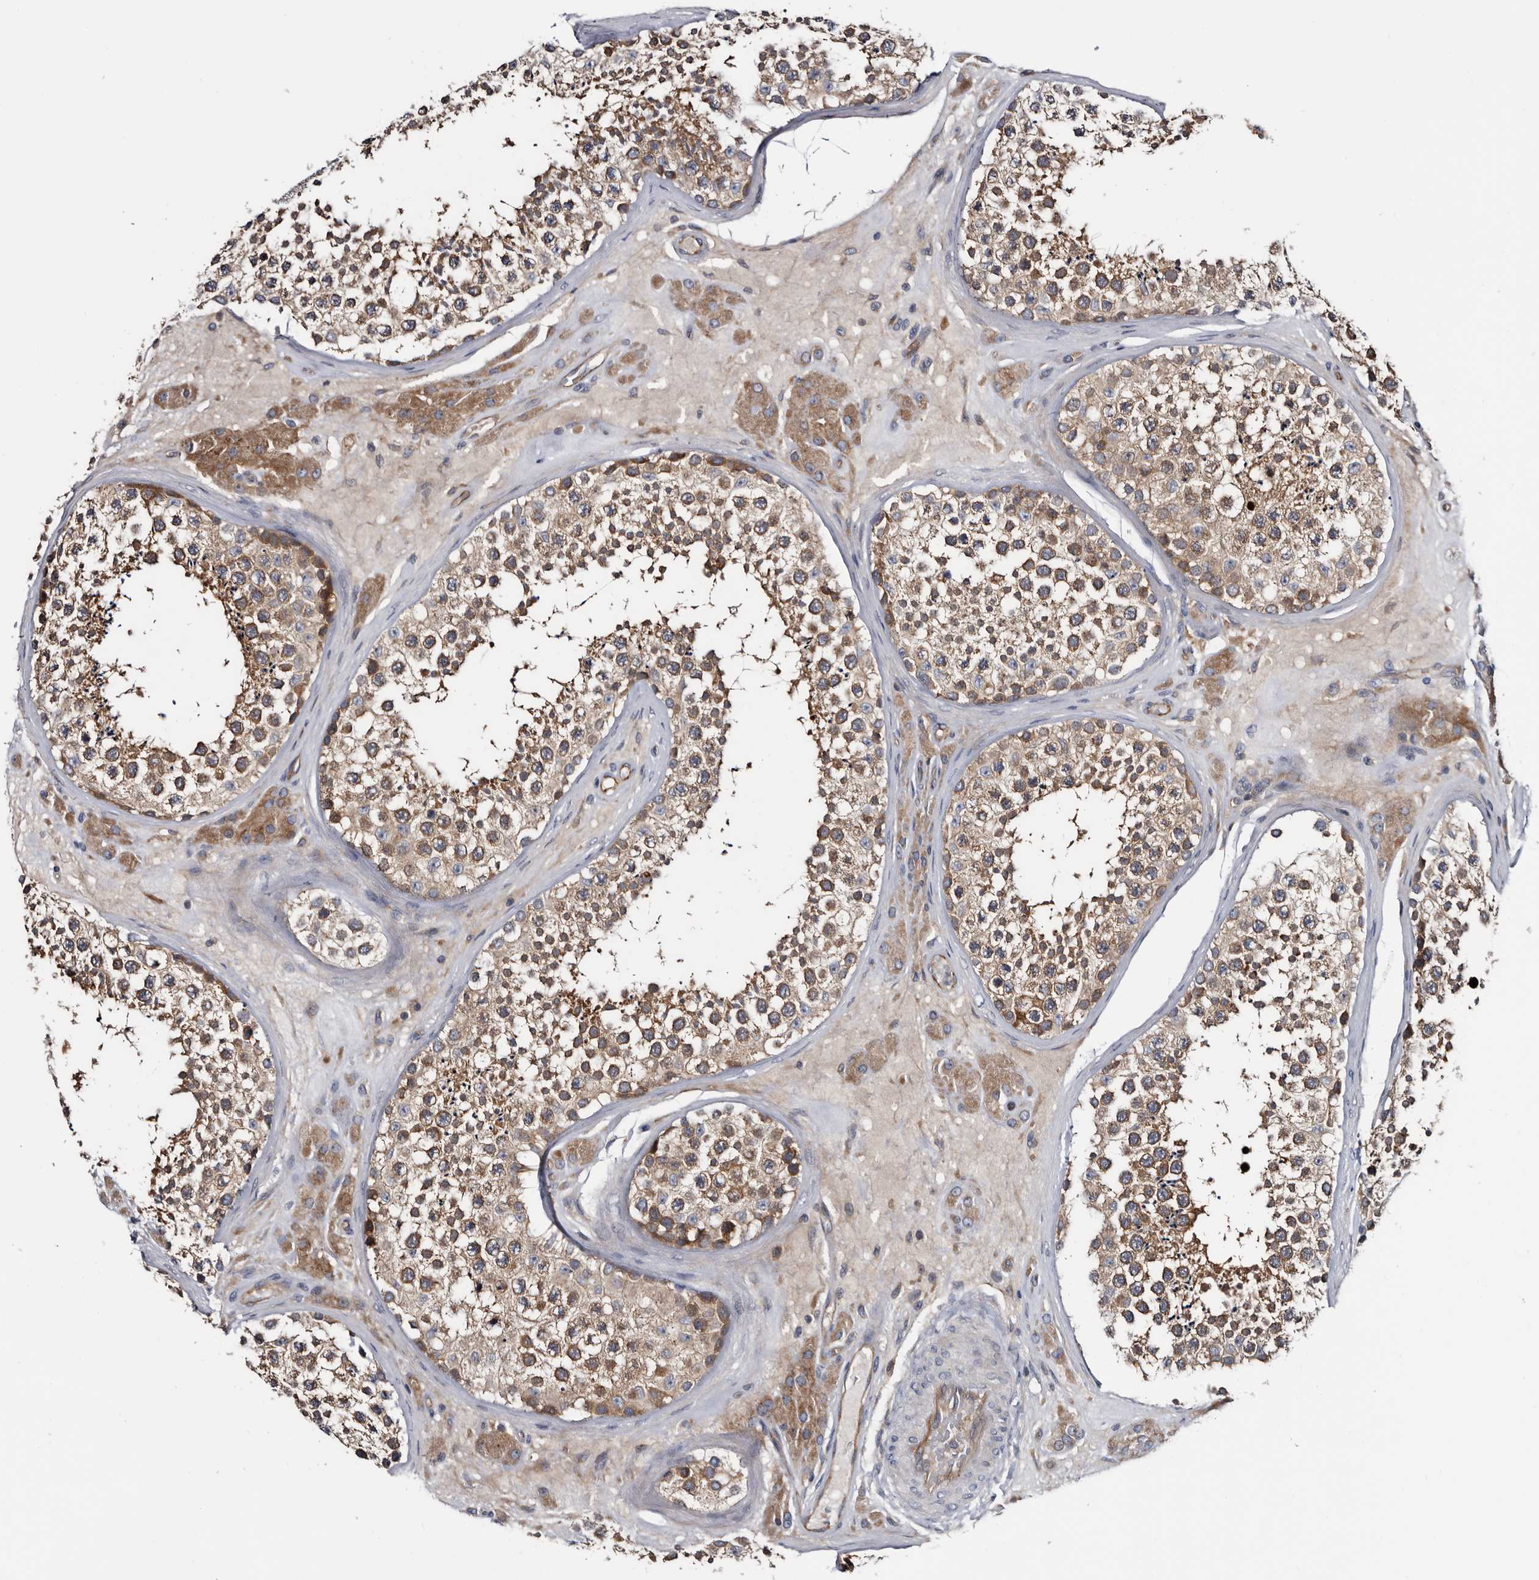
{"staining": {"intensity": "moderate", "quantity": ">75%", "location": "cytoplasmic/membranous"}, "tissue": "testis", "cell_type": "Cells in seminiferous ducts", "image_type": "normal", "snomed": [{"axis": "morphology", "description": "Normal tissue, NOS"}, {"axis": "topography", "description": "Testis"}], "caption": "IHC image of normal human testis stained for a protein (brown), which exhibits medium levels of moderate cytoplasmic/membranous expression in about >75% of cells in seminiferous ducts.", "gene": "TSPAN17", "patient": {"sex": "male", "age": 46}}